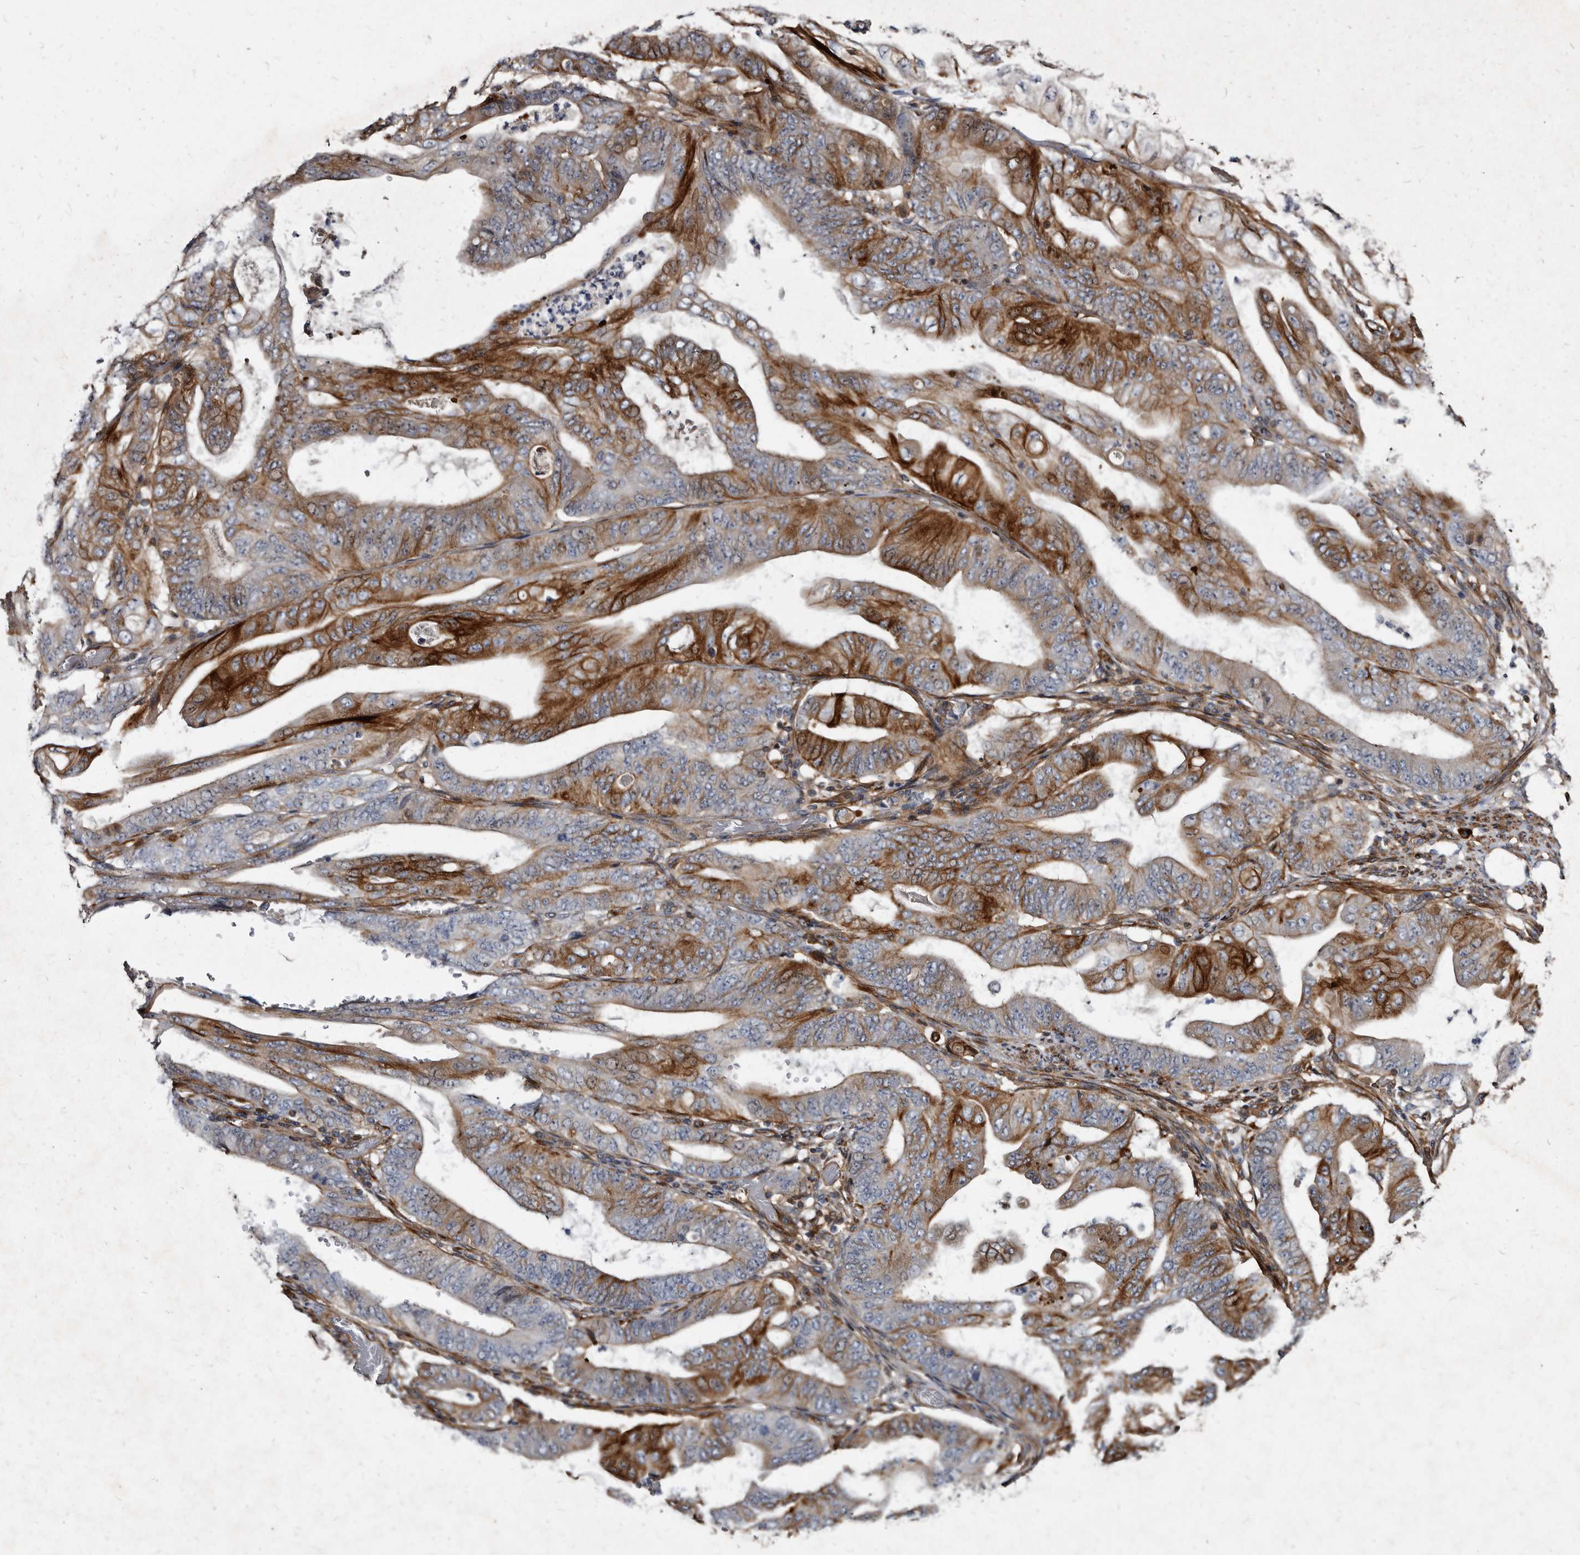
{"staining": {"intensity": "strong", "quantity": "25%-75%", "location": "cytoplasmic/membranous"}, "tissue": "stomach cancer", "cell_type": "Tumor cells", "image_type": "cancer", "snomed": [{"axis": "morphology", "description": "Adenocarcinoma, NOS"}, {"axis": "topography", "description": "Stomach"}], "caption": "This is an image of immunohistochemistry (IHC) staining of adenocarcinoma (stomach), which shows strong positivity in the cytoplasmic/membranous of tumor cells.", "gene": "KCTD20", "patient": {"sex": "female", "age": 73}}